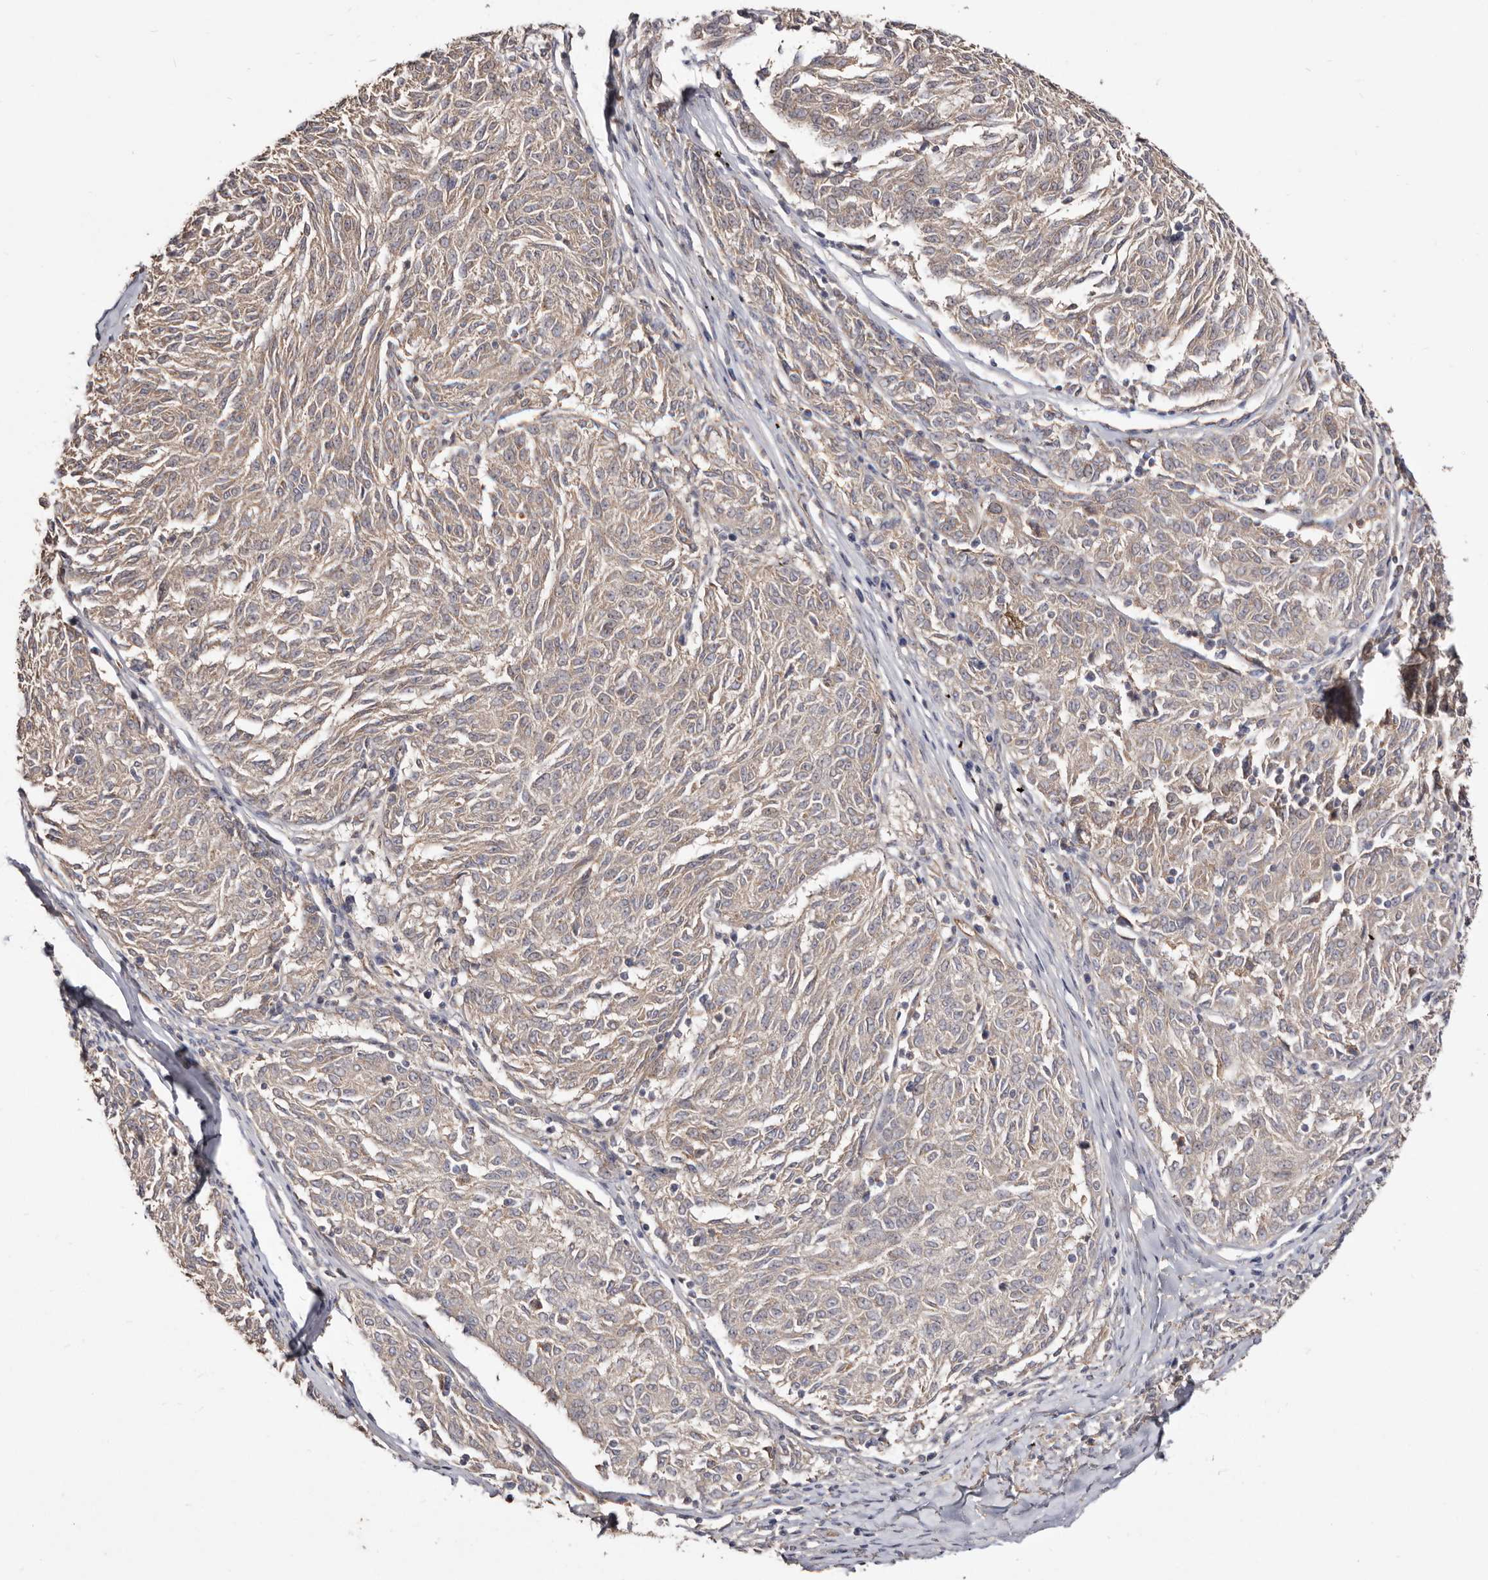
{"staining": {"intensity": "negative", "quantity": "none", "location": "none"}, "tissue": "melanoma", "cell_type": "Tumor cells", "image_type": "cancer", "snomed": [{"axis": "morphology", "description": "Malignant melanoma, NOS"}, {"axis": "topography", "description": "Skin"}], "caption": "The immunohistochemistry (IHC) micrograph has no significant expression in tumor cells of malignant melanoma tissue.", "gene": "LRRC25", "patient": {"sex": "female", "age": 72}}